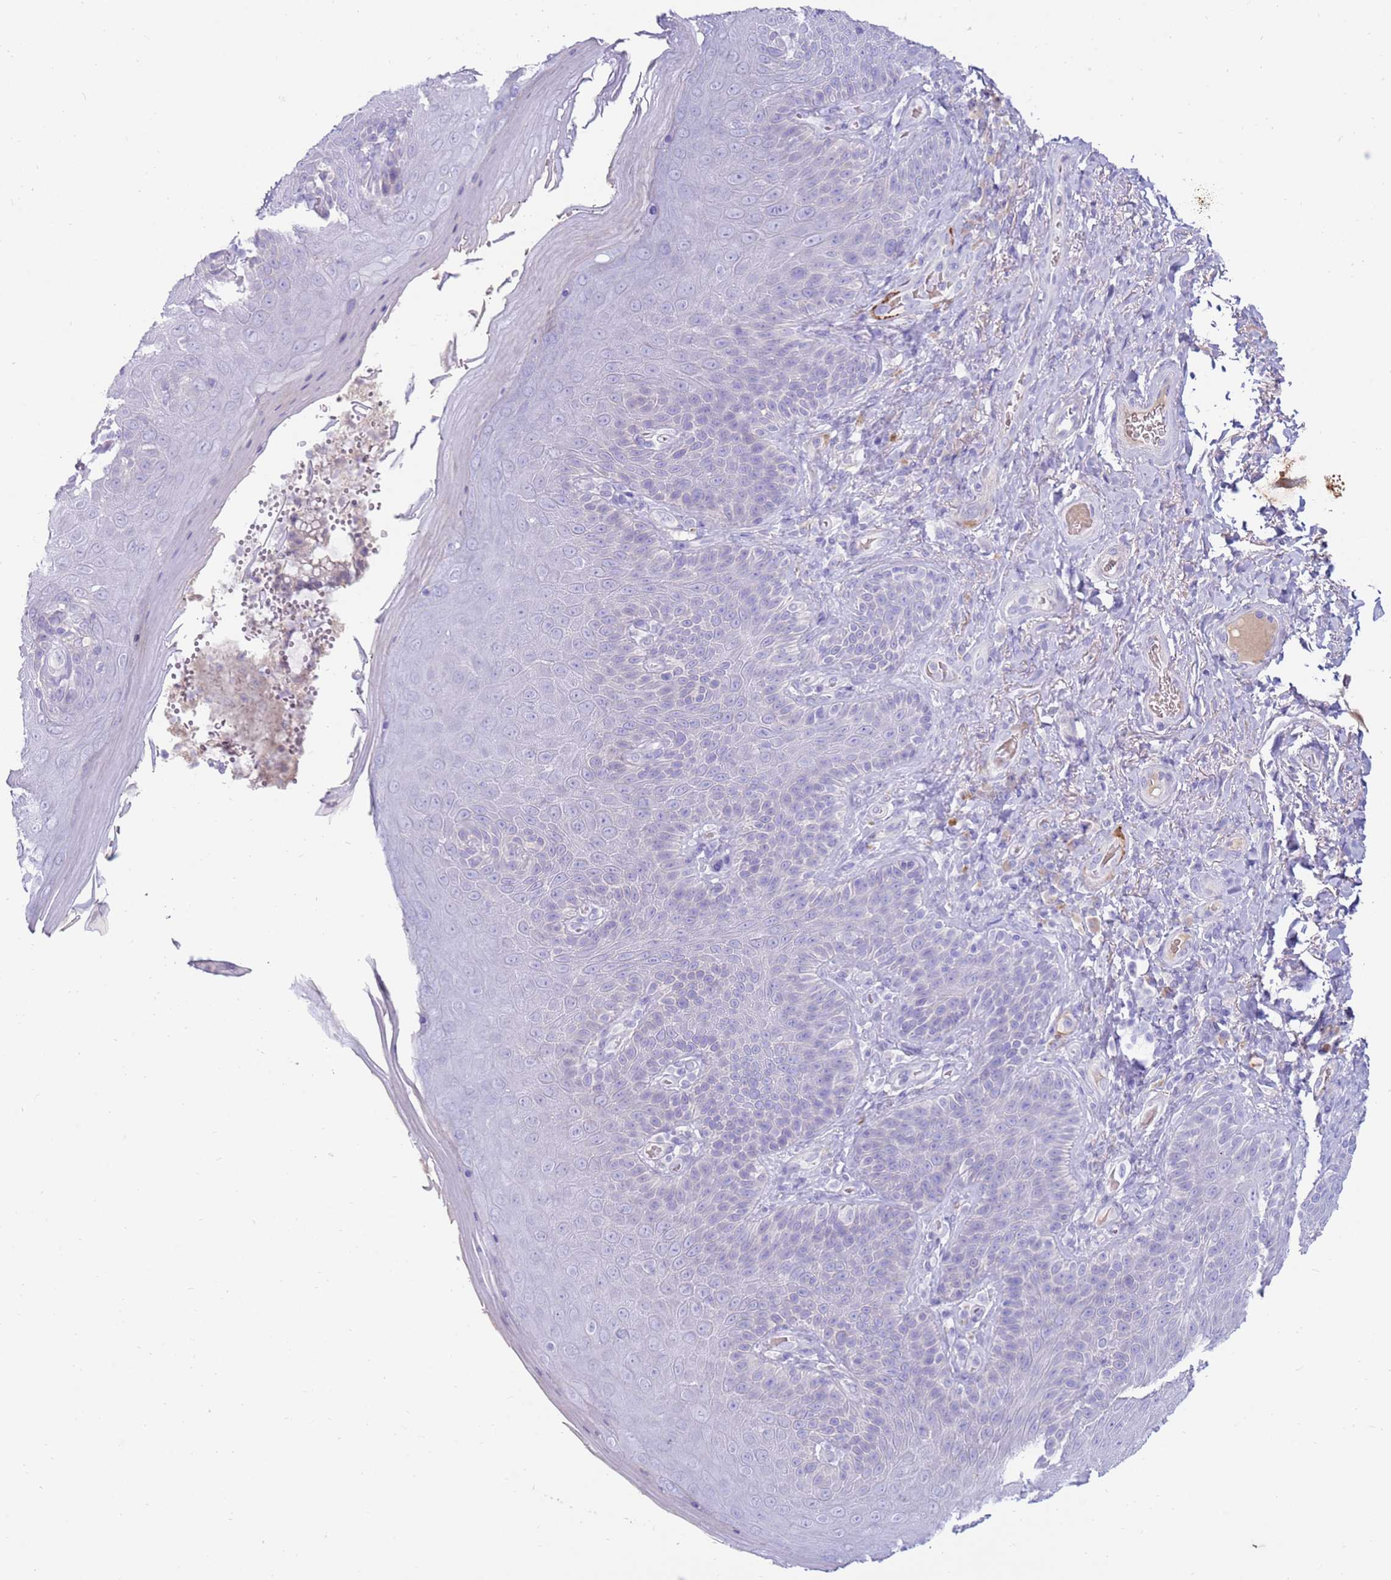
{"staining": {"intensity": "weak", "quantity": "<25%", "location": "cytoplasmic/membranous"}, "tissue": "skin", "cell_type": "Epidermal cells", "image_type": "normal", "snomed": [{"axis": "morphology", "description": "Normal tissue, NOS"}, {"axis": "topography", "description": "Anal"}], "caption": "Normal skin was stained to show a protein in brown. There is no significant positivity in epidermal cells.", "gene": "EVPLL", "patient": {"sex": "female", "age": 89}}